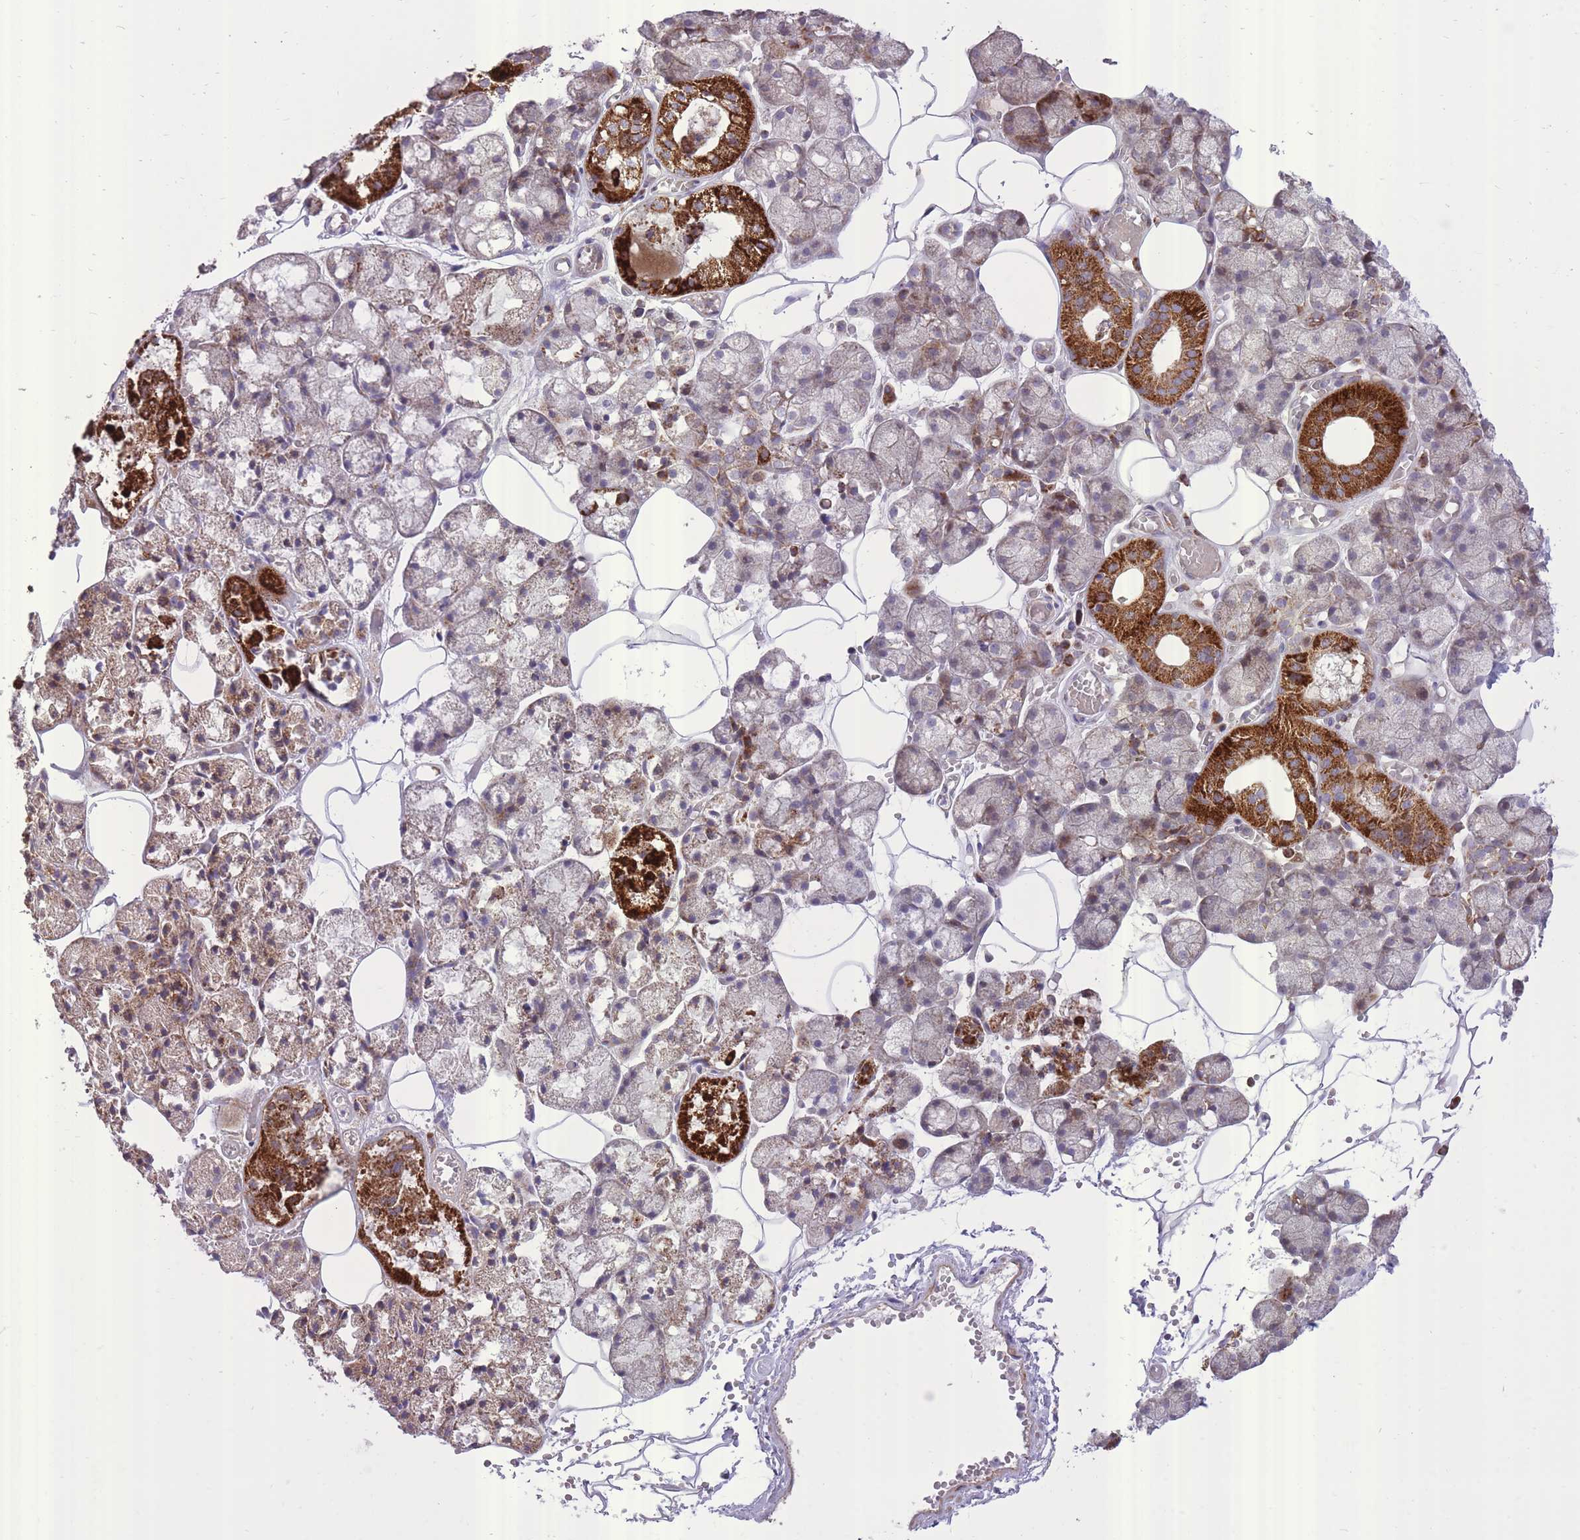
{"staining": {"intensity": "strong", "quantity": "<25%", "location": "cytoplasmic/membranous"}, "tissue": "salivary gland", "cell_type": "Glandular cells", "image_type": "normal", "snomed": [{"axis": "morphology", "description": "Normal tissue, NOS"}, {"axis": "topography", "description": "Salivary gland"}], "caption": "Protein staining shows strong cytoplasmic/membranous expression in about <25% of glandular cells in benign salivary gland. (DAB IHC, brown staining for protein, blue staining for nuclei).", "gene": "SLC4A4", "patient": {"sex": "male", "age": 62}}